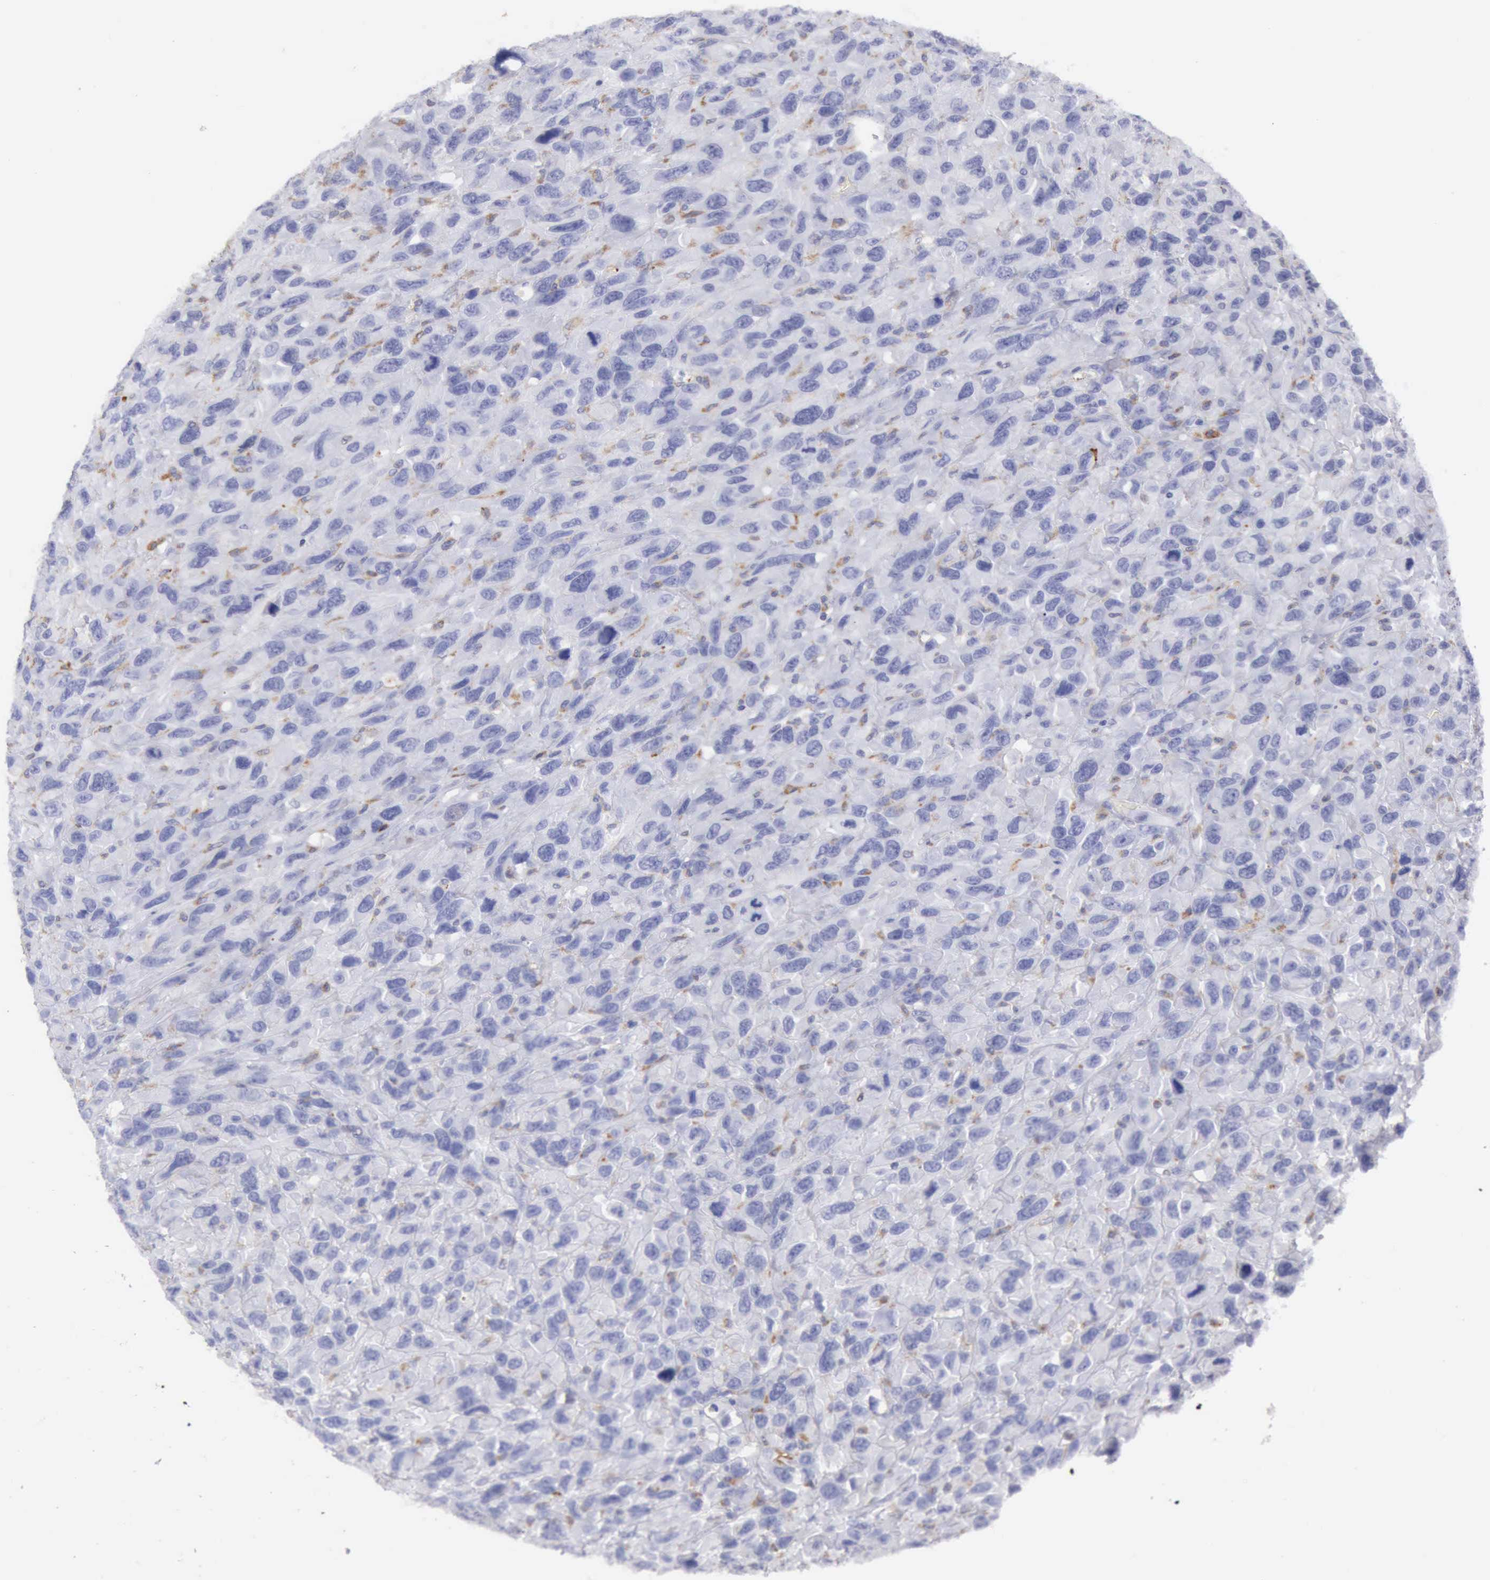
{"staining": {"intensity": "negative", "quantity": "none", "location": "none"}, "tissue": "renal cancer", "cell_type": "Tumor cells", "image_type": "cancer", "snomed": [{"axis": "morphology", "description": "Adenocarcinoma, NOS"}, {"axis": "topography", "description": "Kidney"}], "caption": "Tumor cells are negative for brown protein staining in renal cancer (adenocarcinoma).", "gene": "CTSS", "patient": {"sex": "male", "age": 79}}